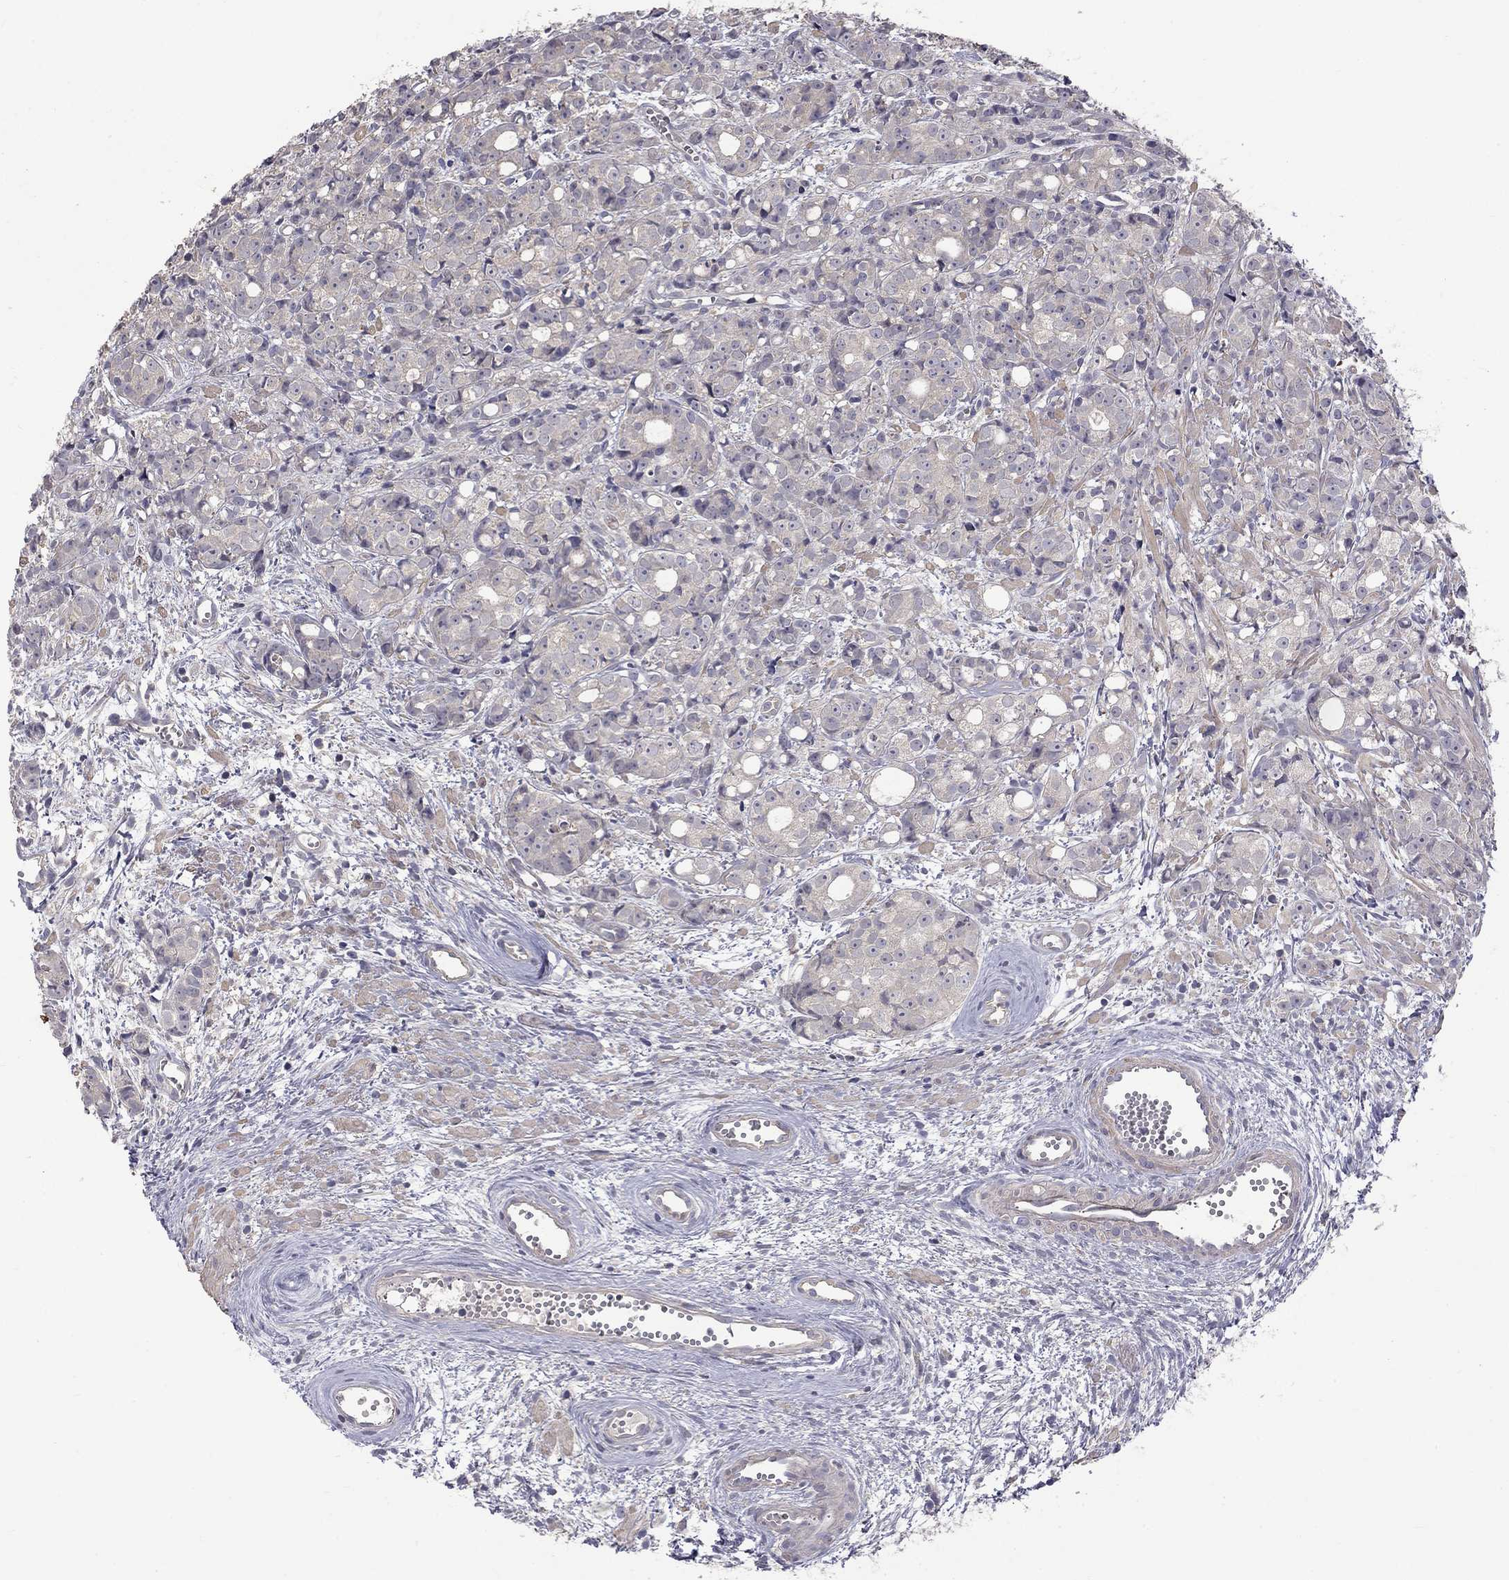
{"staining": {"intensity": "negative", "quantity": "none", "location": "none"}, "tissue": "prostate cancer", "cell_type": "Tumor cells", "image_type": "cancer", "snomed": [{"axis": "morphology", "description": "Adenocarcinoma, Medium grade"}, {"axis": "topography", "description": "Prostate"}], "caption": "This is an immunohistochemistry image of human prostate medium-grade adenocarcinoma. There is no positivity in tumor cells.", "gene": "SLC39A14", "patient": {"sex": "male", "age": 74}}